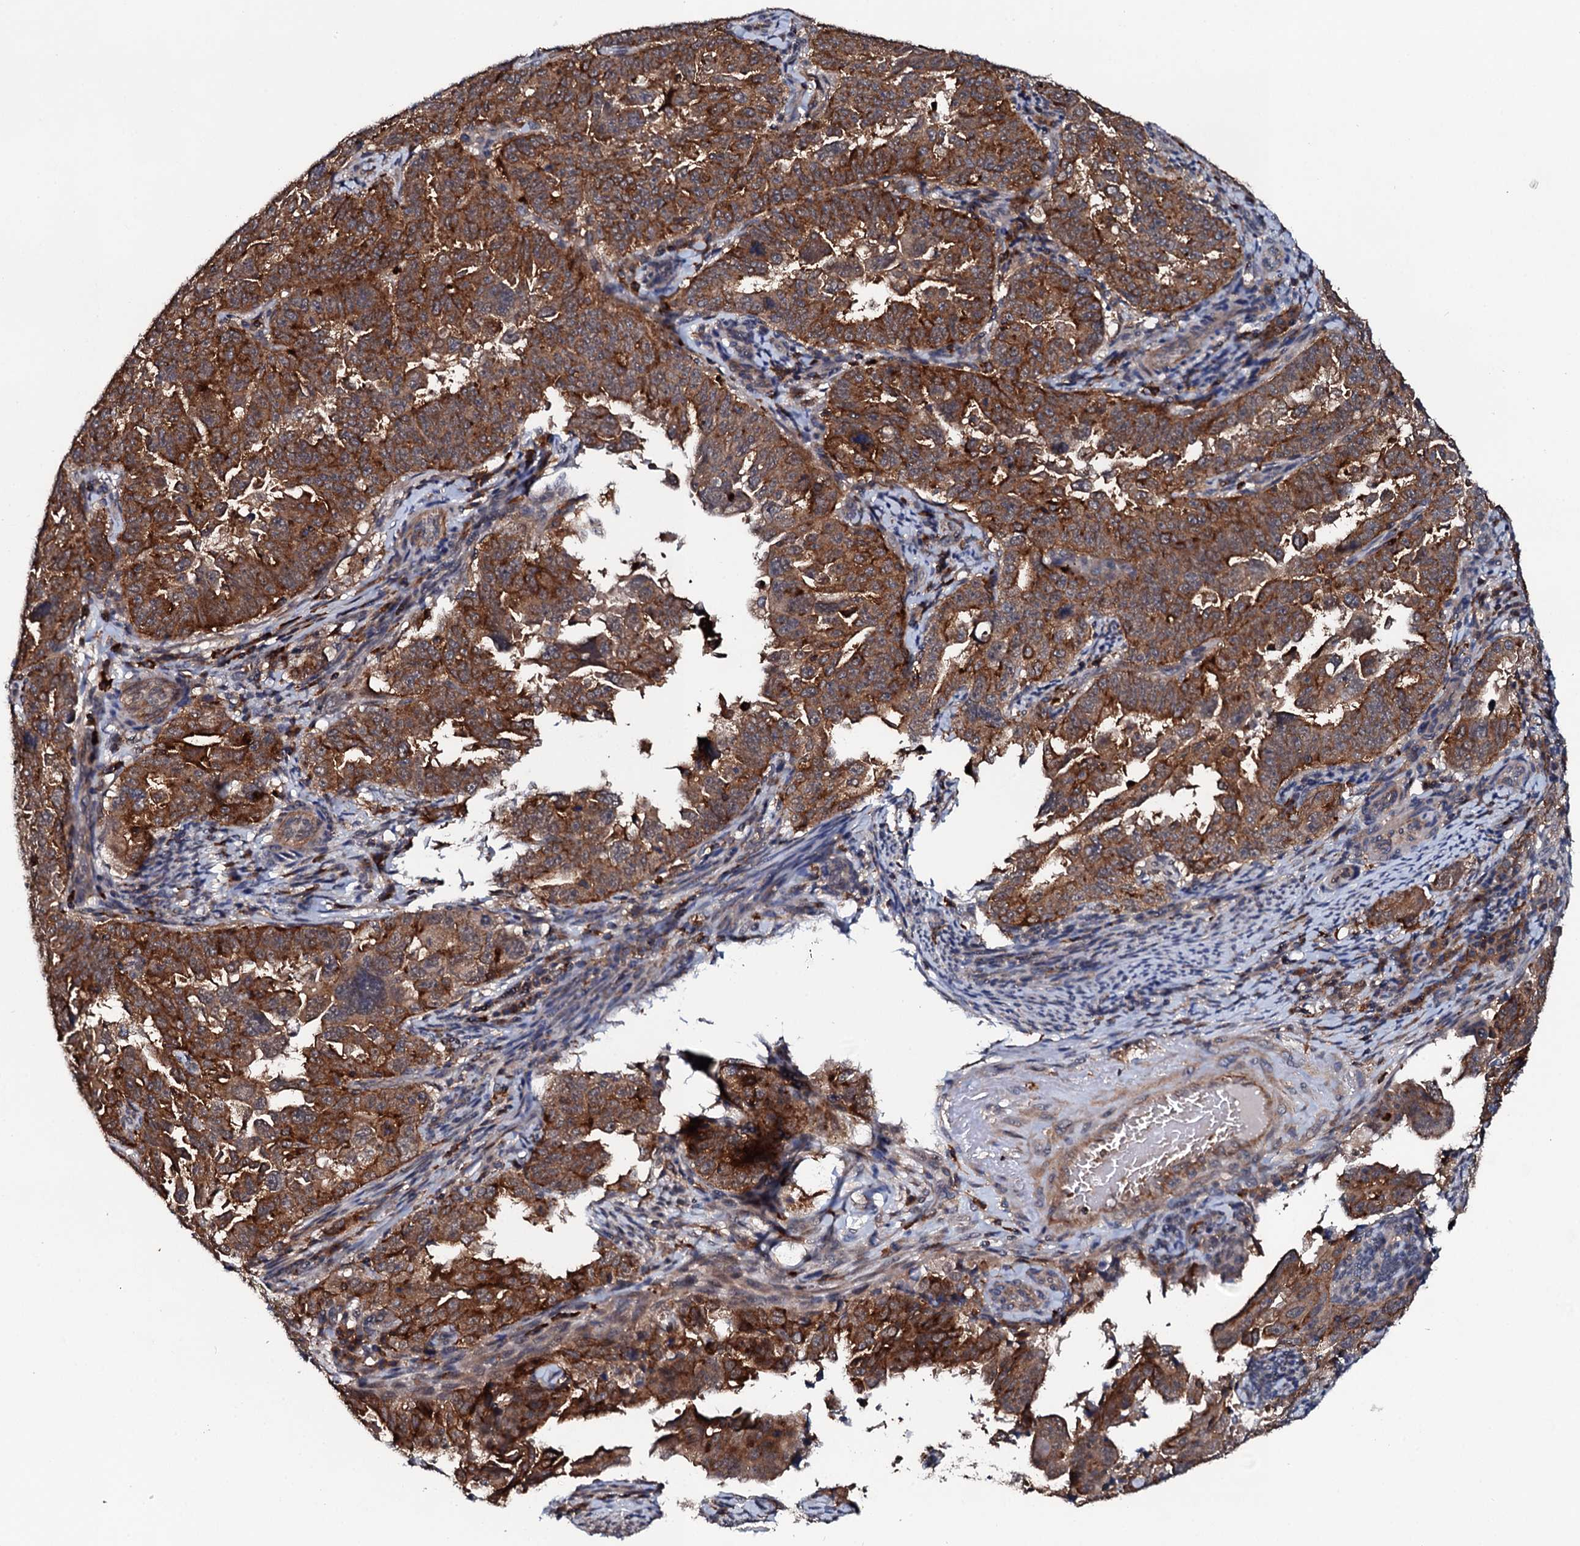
{"staining": {"intensity": "strong", "quantity": ">75%", "location": "cytoplasmic/membranous"}, "tissue": "endometrial cancer", "cell_type": "Tumor cells", "image_type": "cancer", "snomed": [{"axis": "morphology", "description": "Adenocarcinoma, NOS"}, {"axis": "topography", "description": "Endometrium"}], "caption": "A brown stain highlights strong cytoplasmic/membranous expression of a protein in endometrial adenocarcinoma tumor cells.", "gene": "VAMP8", "patient": {"sex": "female", "age": 65}}